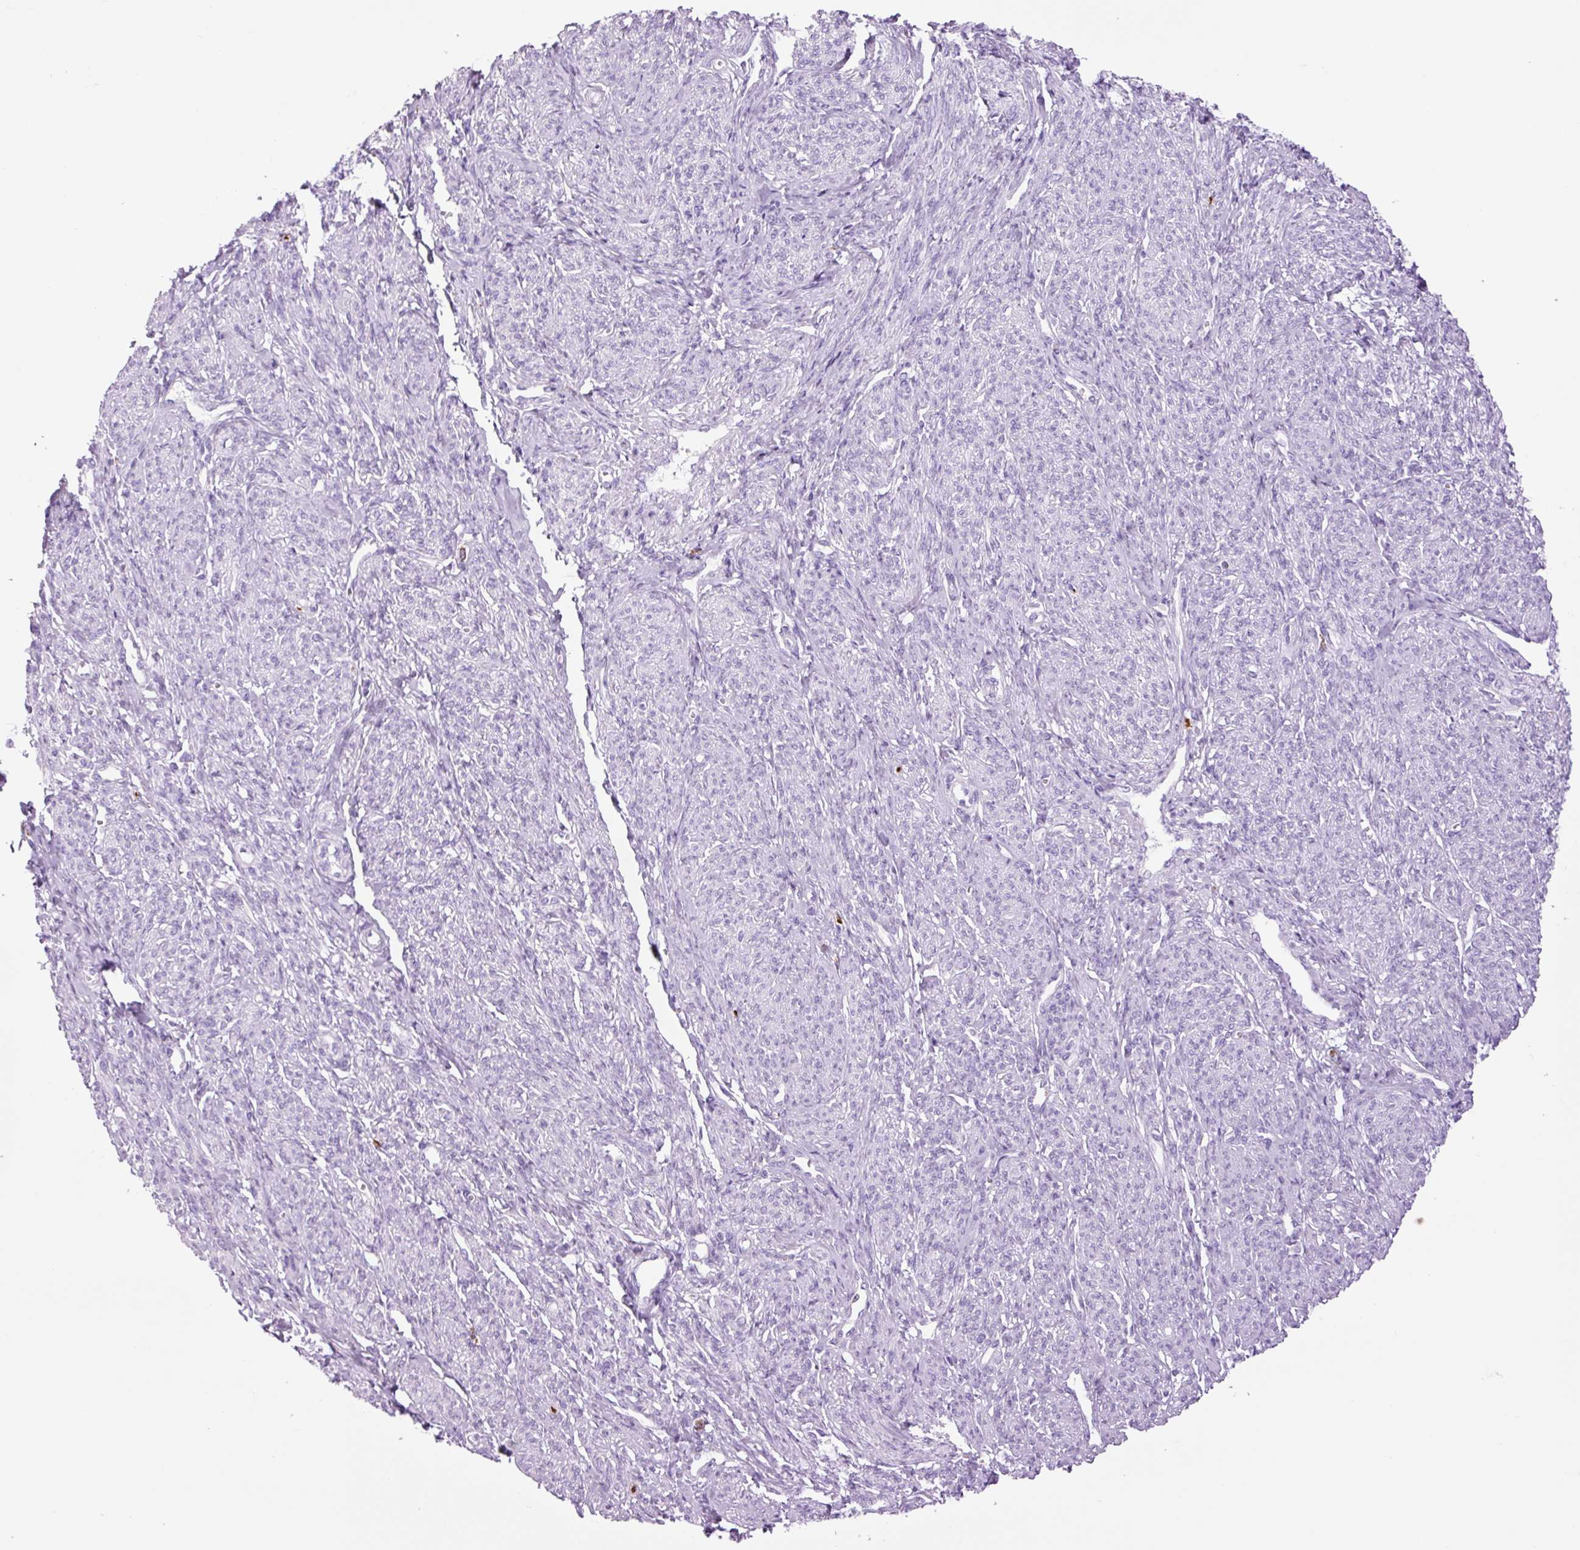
{"staining": {"intensity": "negative", "quantity": "none", "location": "none"}, "tissue": "smooth muscle", "cell_type": "Smooth muscle cells", "image_type": "normal", "snomed": [{"axis": "morphology", "description": "Normal tissue, NOS"}, {"axis": "topography", "description": "Smooth muscle"}], "caption": "This micrograph is of normal smooth muscle stained with IHC to label a protein in brown with the nuclei are counter-stained blue. There is no expression in smooth muscle cells.", "gene": "LYZ", "patient": {"sex": "female", "age": 65}}